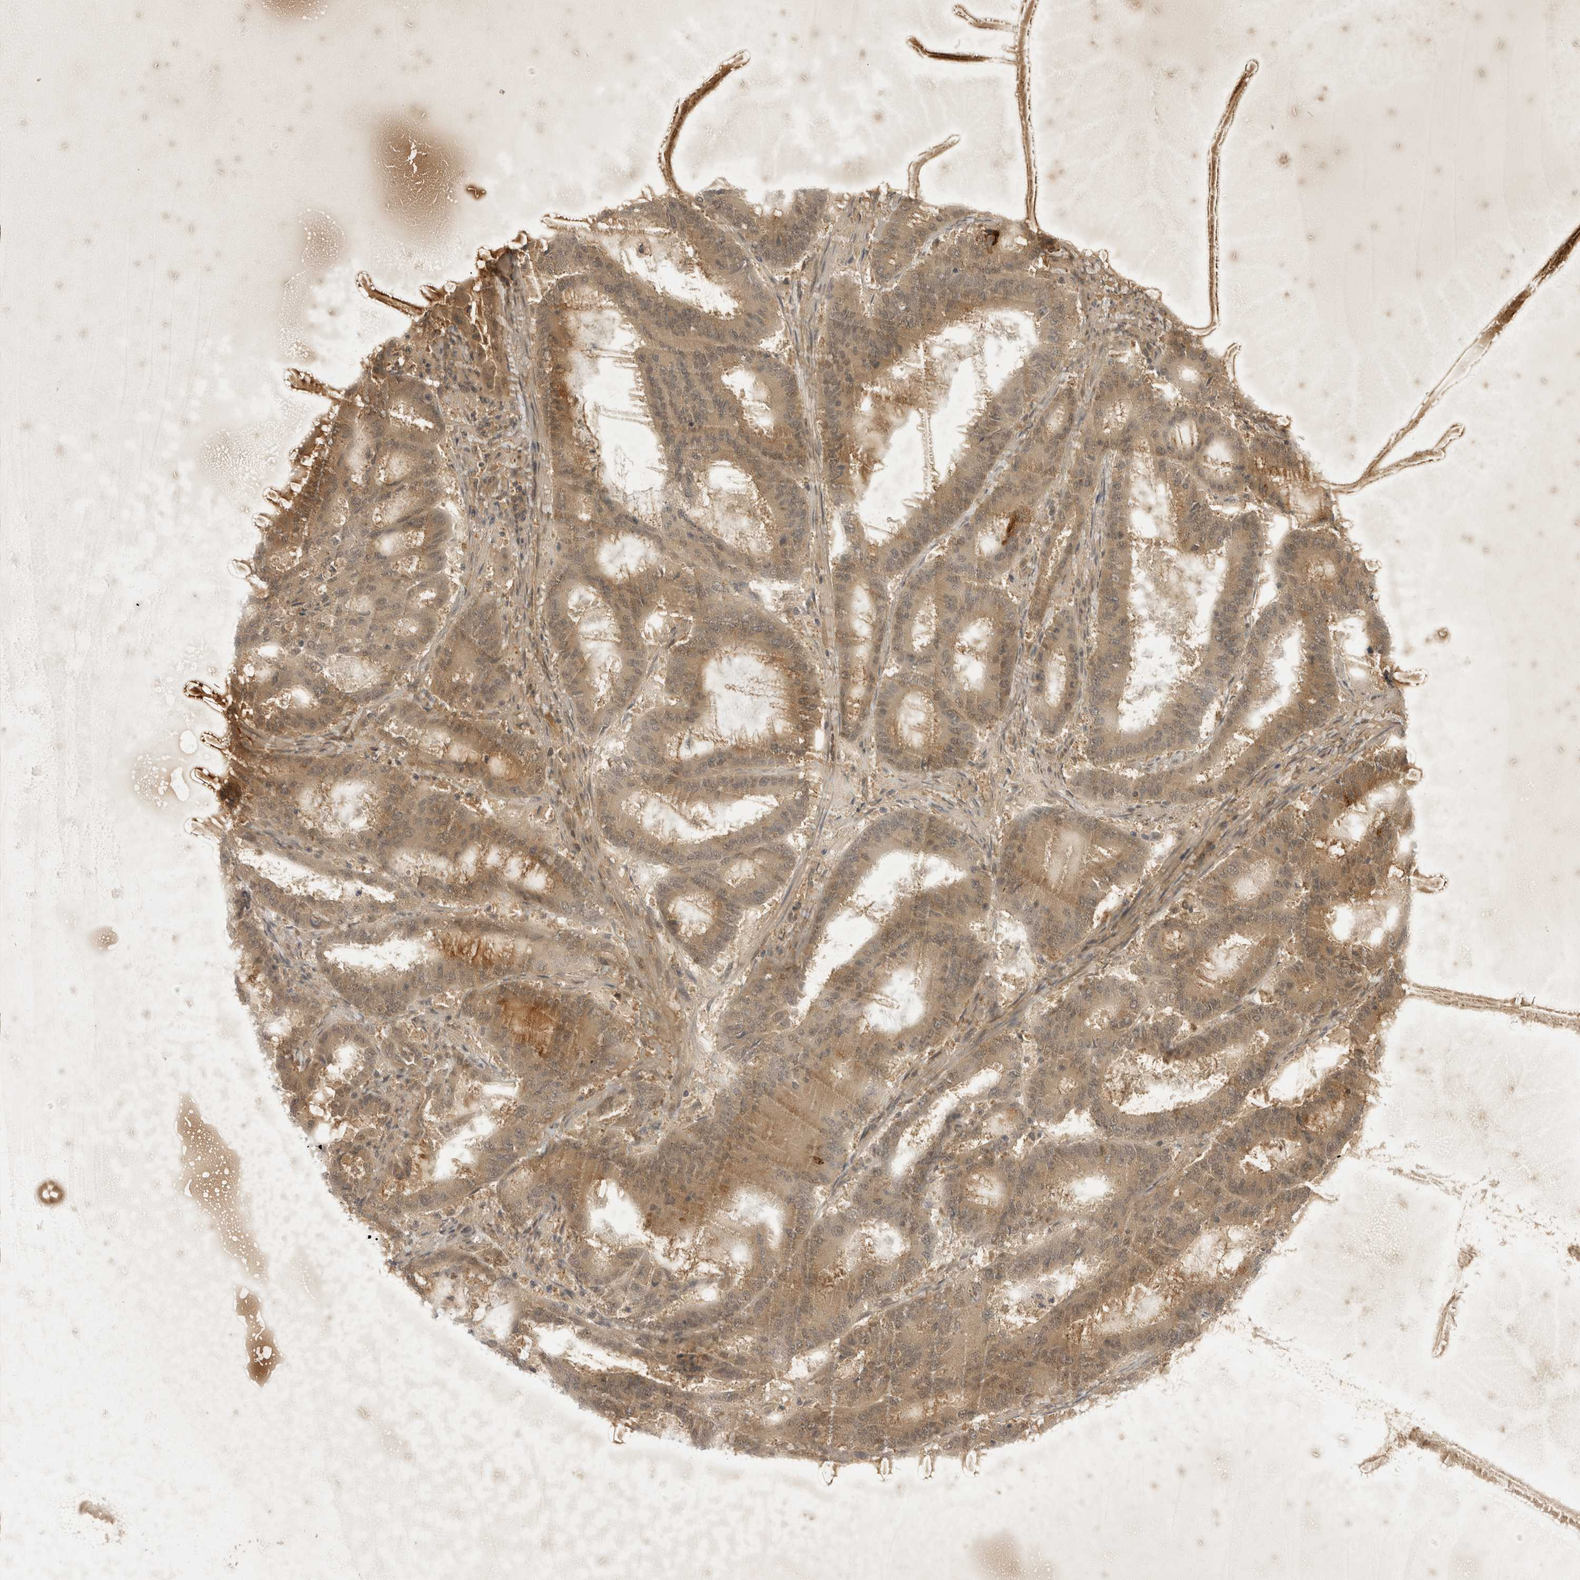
{"staining": {"intensity": "weak", "quantity": "25%-75%", "location": "cytoplasmic/membranous"}, "tissue": "endometrial cancer", "cell_type": "Tumor cells", "image_type": "cancer", "snomed": [{"axis": "morphology", "description": "Adenocarcinoma, NOS"}, {"axis": "topography", "description": "Endometrium"}], "caption": "IHC photomicrograph of neoplastic tissue: human endometrial cancer stained using immunohistochemistry (IHC) demonstrates low levels of weak protein expression localized specifically in the cytoplasmic/membranous of tumor cells, appearing as a cytoplasmic/membranous brown color.", "gene": "TOM1L2", "patient": {"sex": "female", "age": 51}}